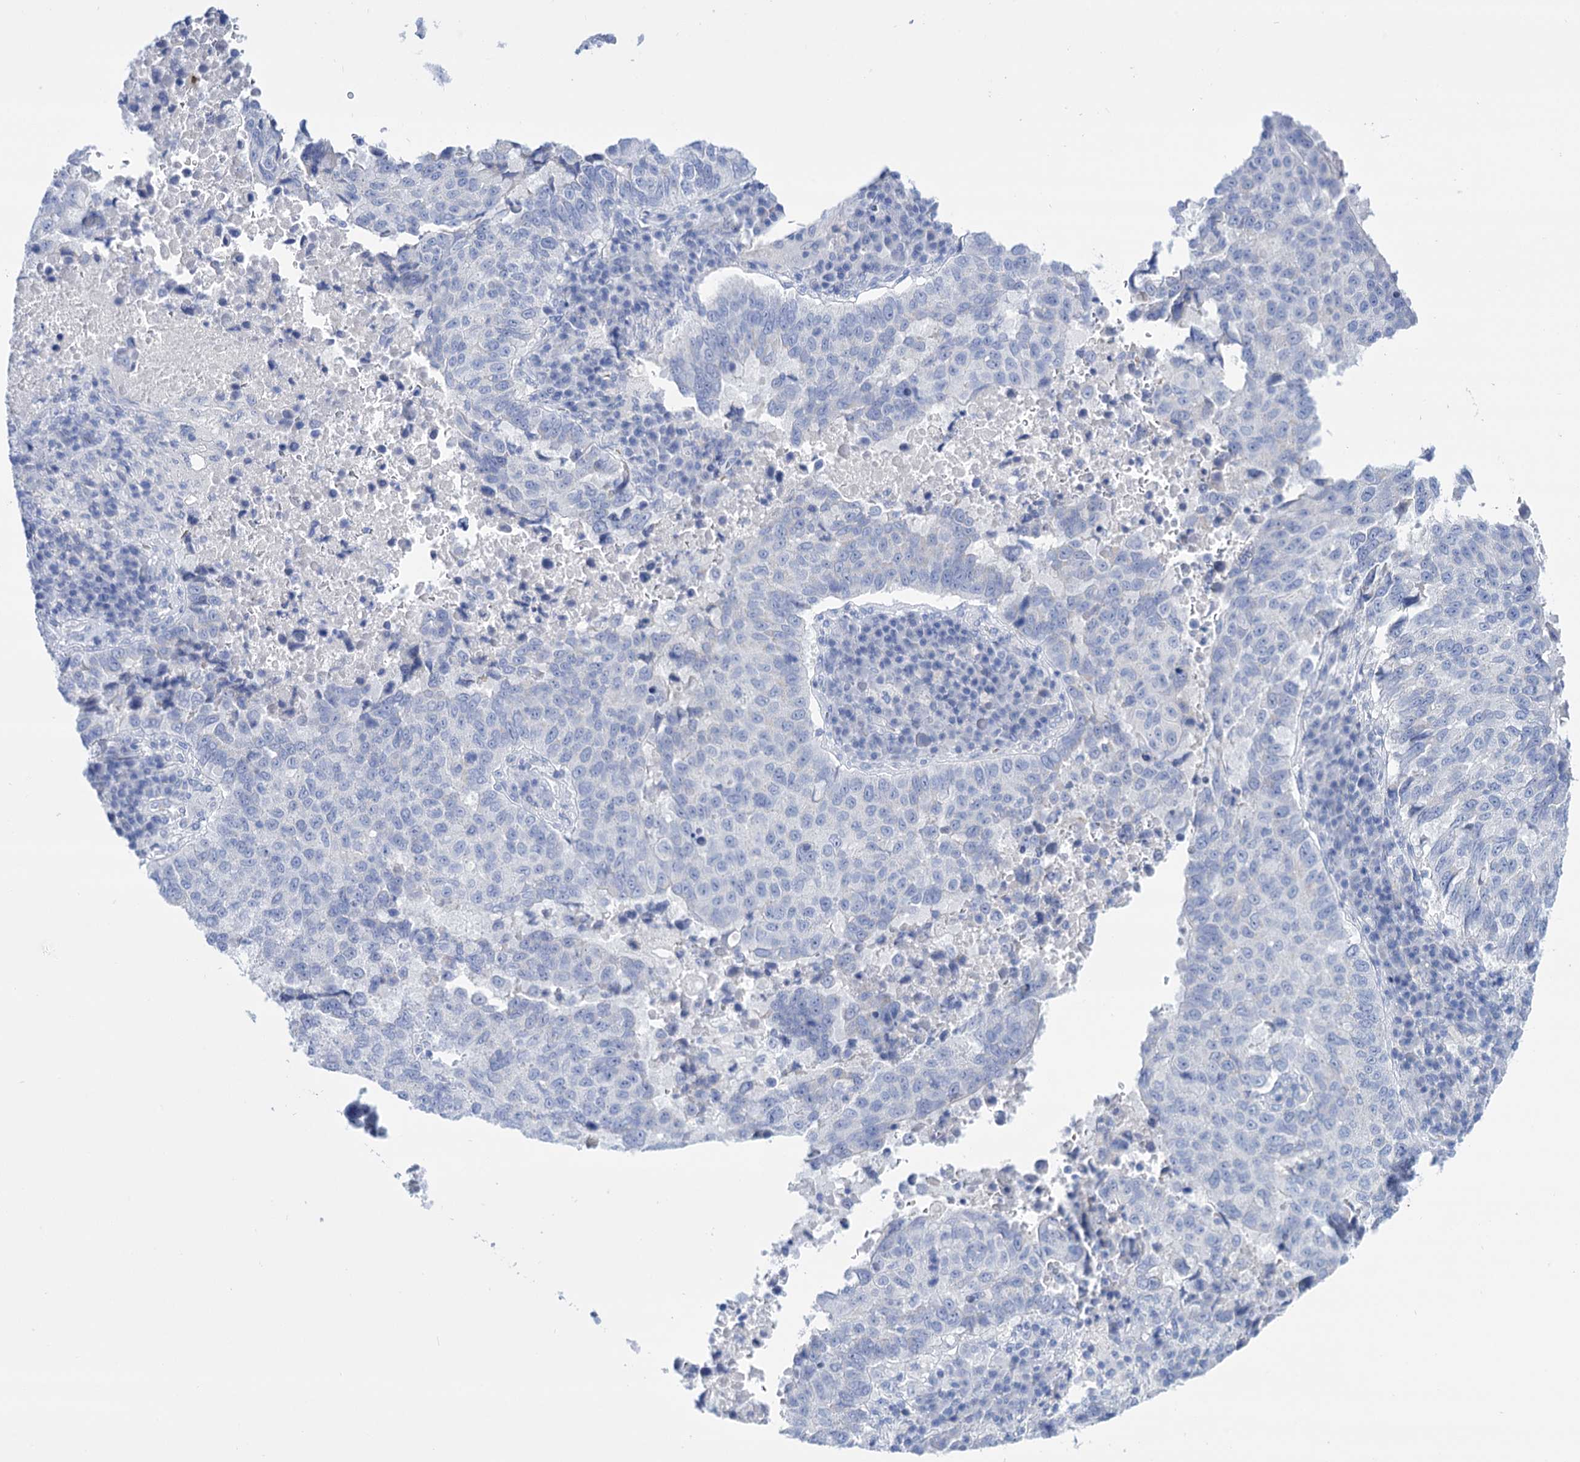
{"staining": {"intensity": "negative", "quantity": "none", "location": "none"}, "tissue": "lung cancer", "cell_type": "Tumor cells", "image_type": "cancer", "snomed": [{"axis": "morphology", "description": "Squamous cell carcinoma, NOS"}, {"axis": "topography", "description": "Lung"}], "caption": "Tumor cells are negative for brown protein staining in squamous cell carcinoma (lung).", "gene": "YARS2", "patient": {"sex": "male", "age": 73}}